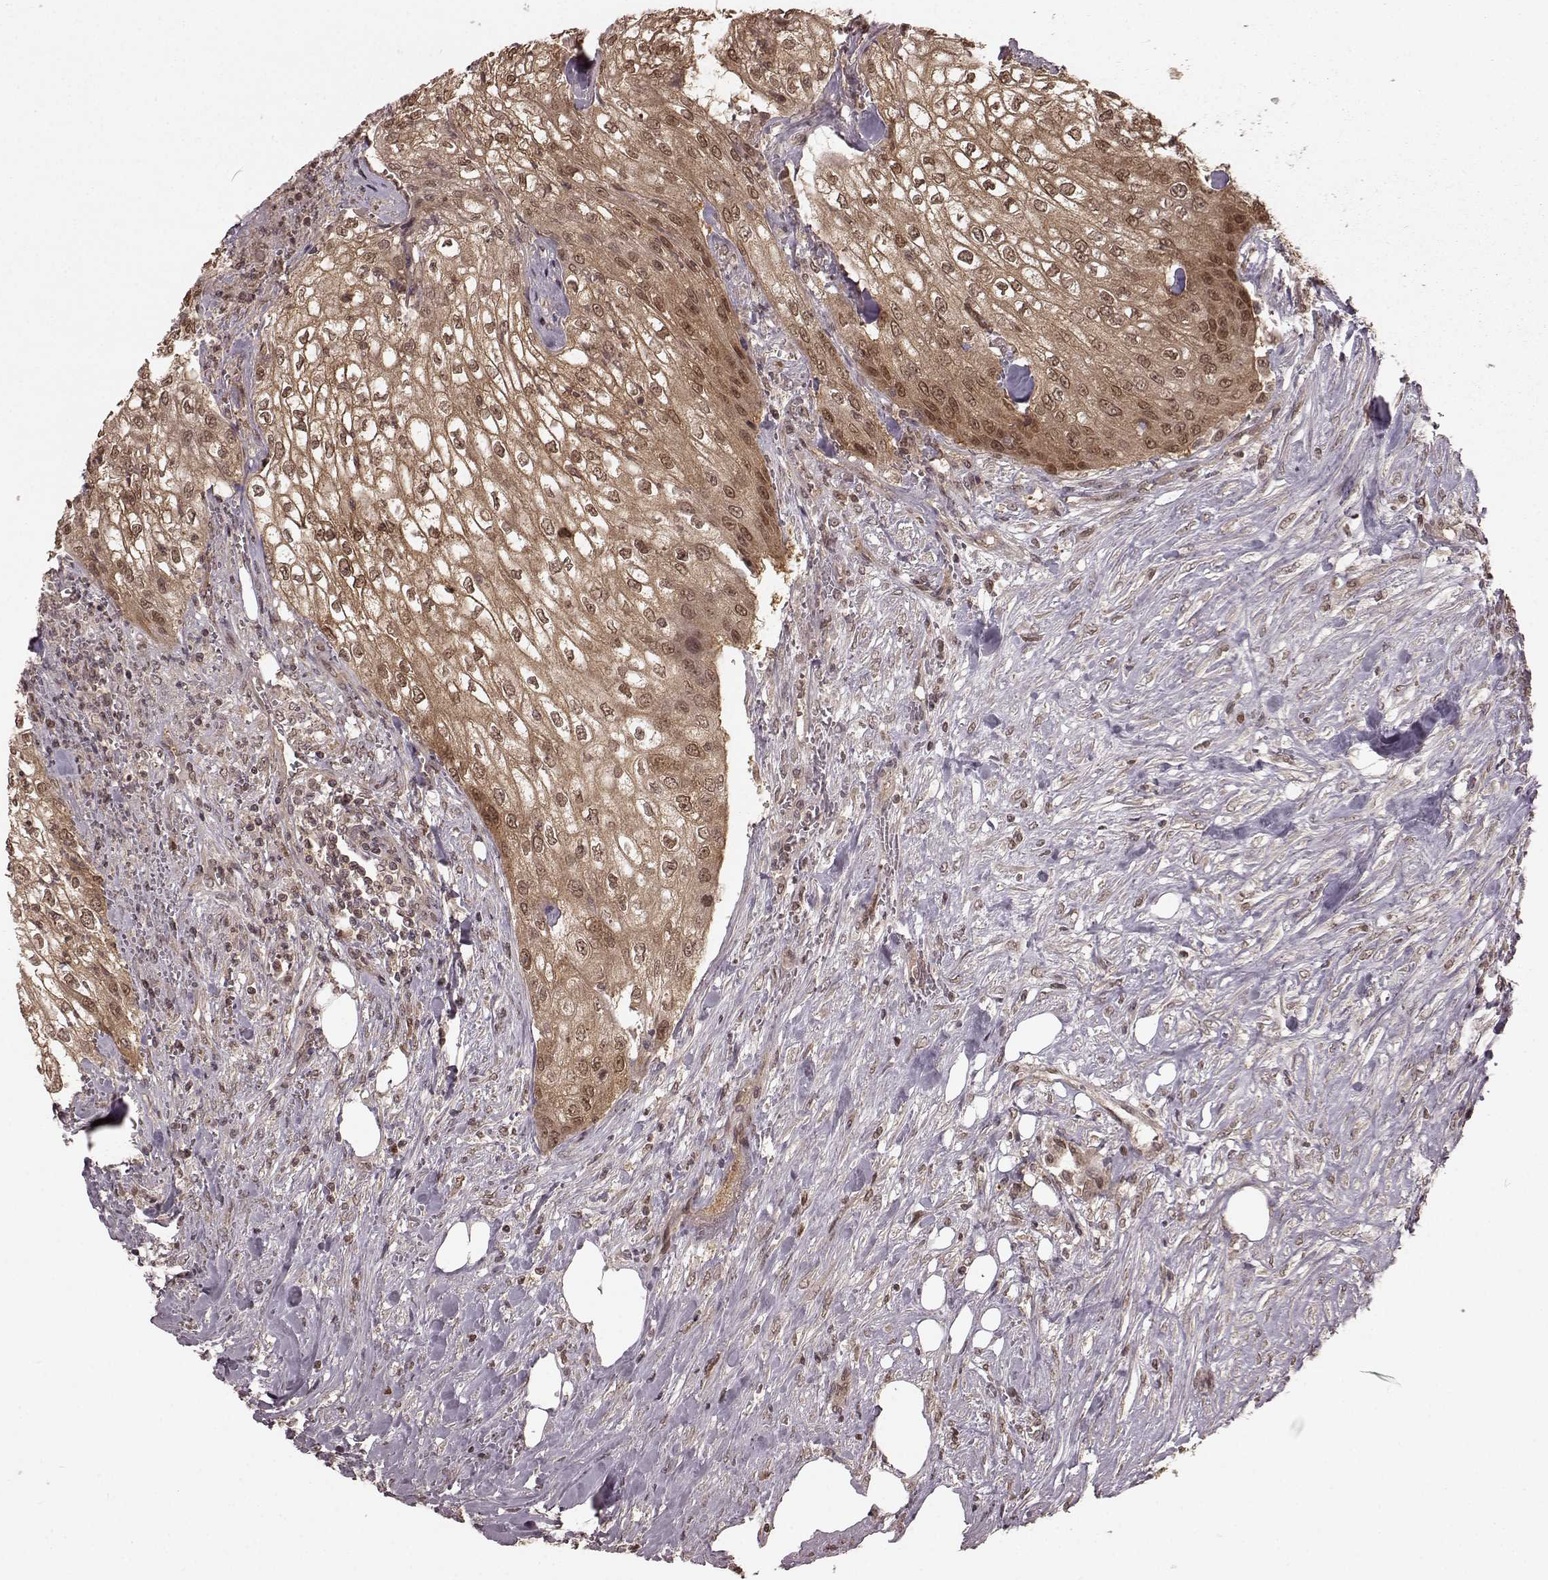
{"staining": {"intensity": "moderate", "quantity": ">75%", "location": "cytoplasmic/membranous,nuclear"}, "tissue": "urothelial cancer", "cell_type": "Tumor cells", "image_type": "cancer", "snomed": [{"axis": "morphology", "description": "Urothelial carcinoma, High grade"}, {"axis": "topography", "description": "Urinary bladder"}], "caption": "DAB immunohistochemical staining of urothelial cancer exhibits moderate cytoplasmic/membranous and nuclear protein staining in approximately >75% of tumor cells.", "gene": "GSS", "patient": {"sex": "male", "age": 62}}